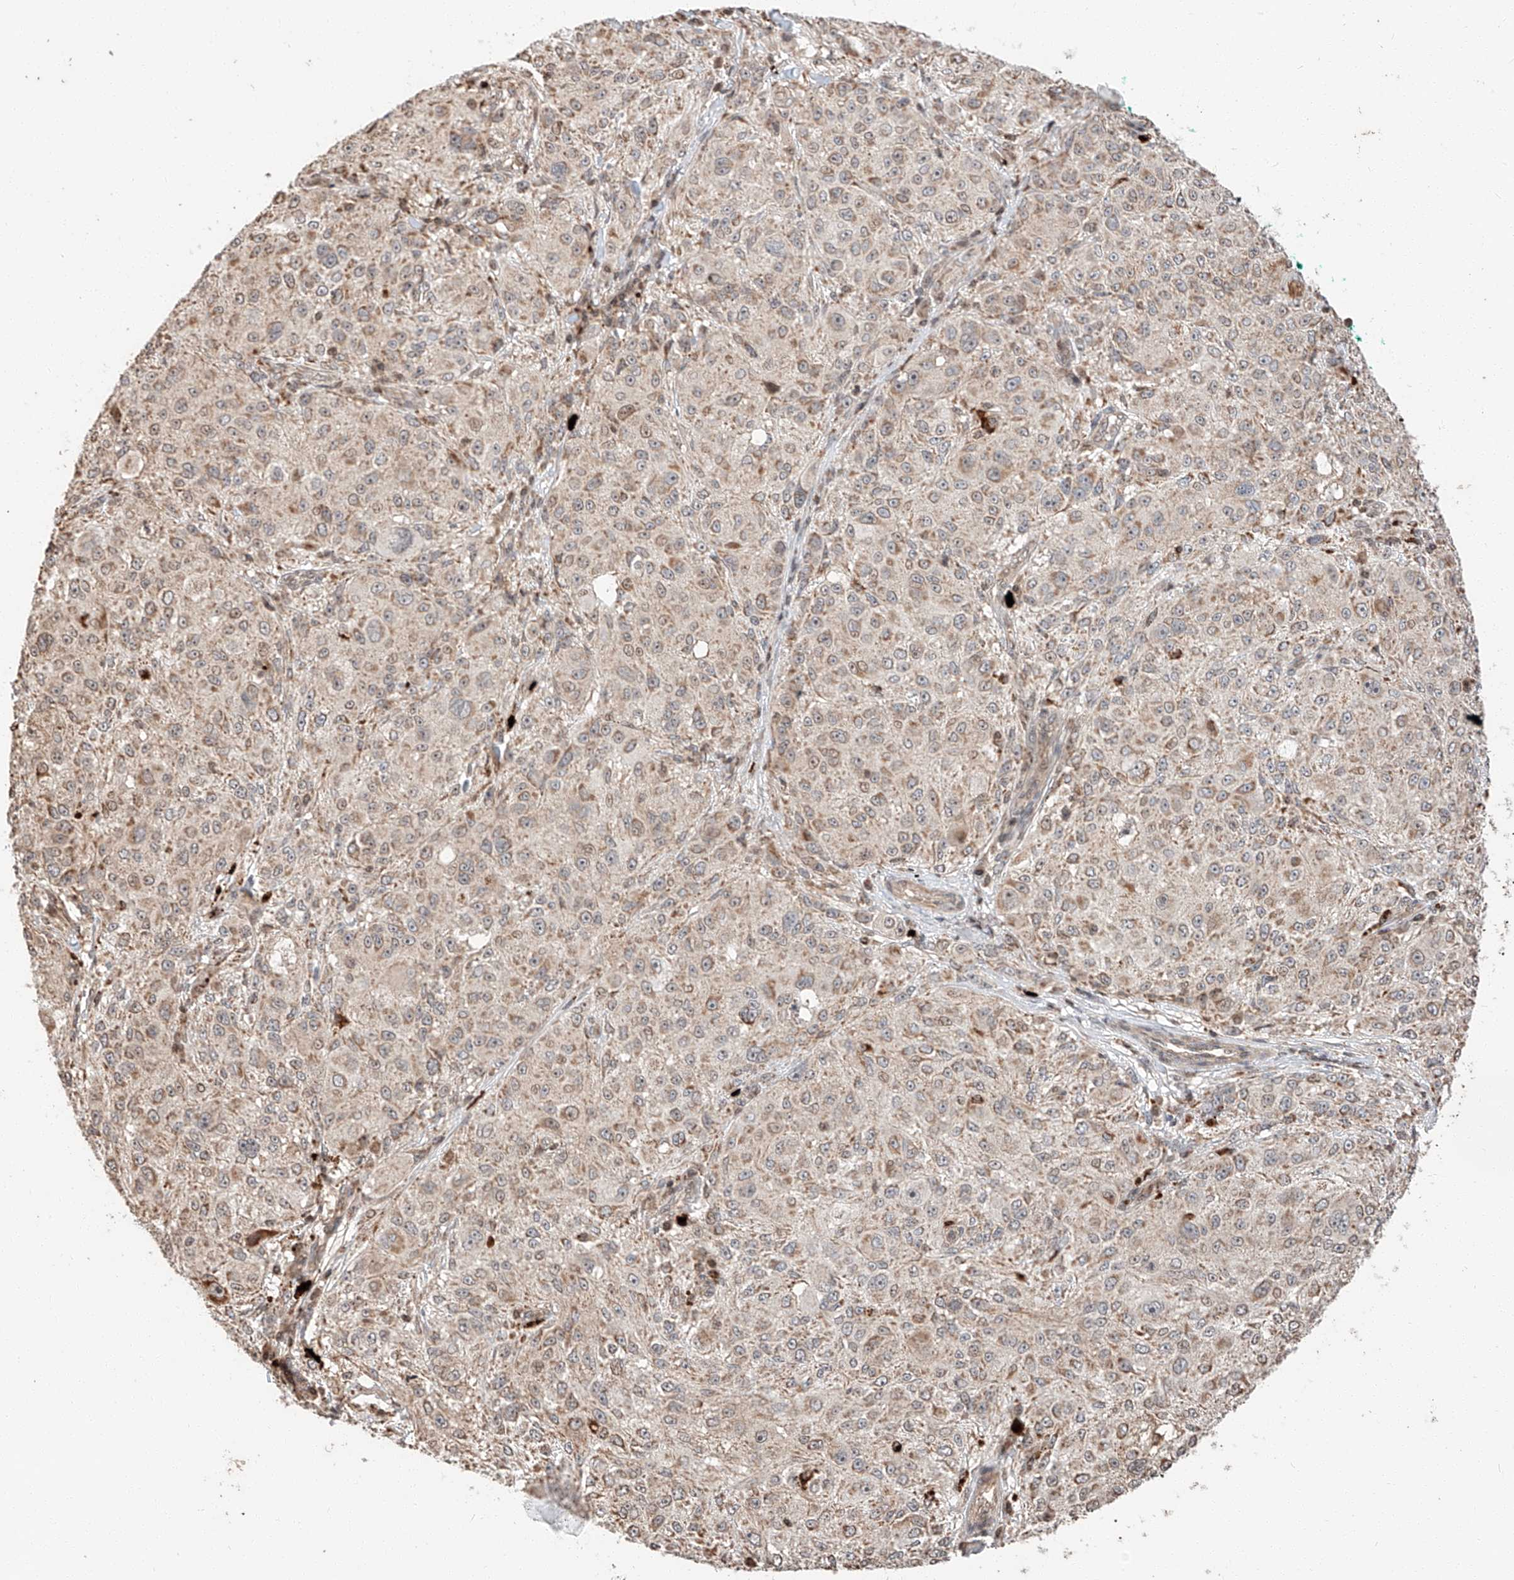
{"staining": {"intensity": "moderate", "quantity": "<25%", "location": "cytoplasmic/membranous"}, "tissue": "melanoma", "cell_type": "Tumor cells", "image_type": "cancer", "snomed": [{"axis": "morphology", "description": "Necrosis, NOS"}, {"axis": "morphology", "description": "Malignant melanoma, NOS"}, {"axis": "topography", "description": "Skin"}], "caption": "Melanoma stained with DAB IHC displays low levels of moderate cytoplasmic/membranous expression in approximately <25% of tumor cells. The staining was performed using DAB, with brown indicating positive protein expression. Nuclei are stained blue with hematoxylin.", "gene": "ARHGAP33", "patient": {"sex": "female", "age": 87}}